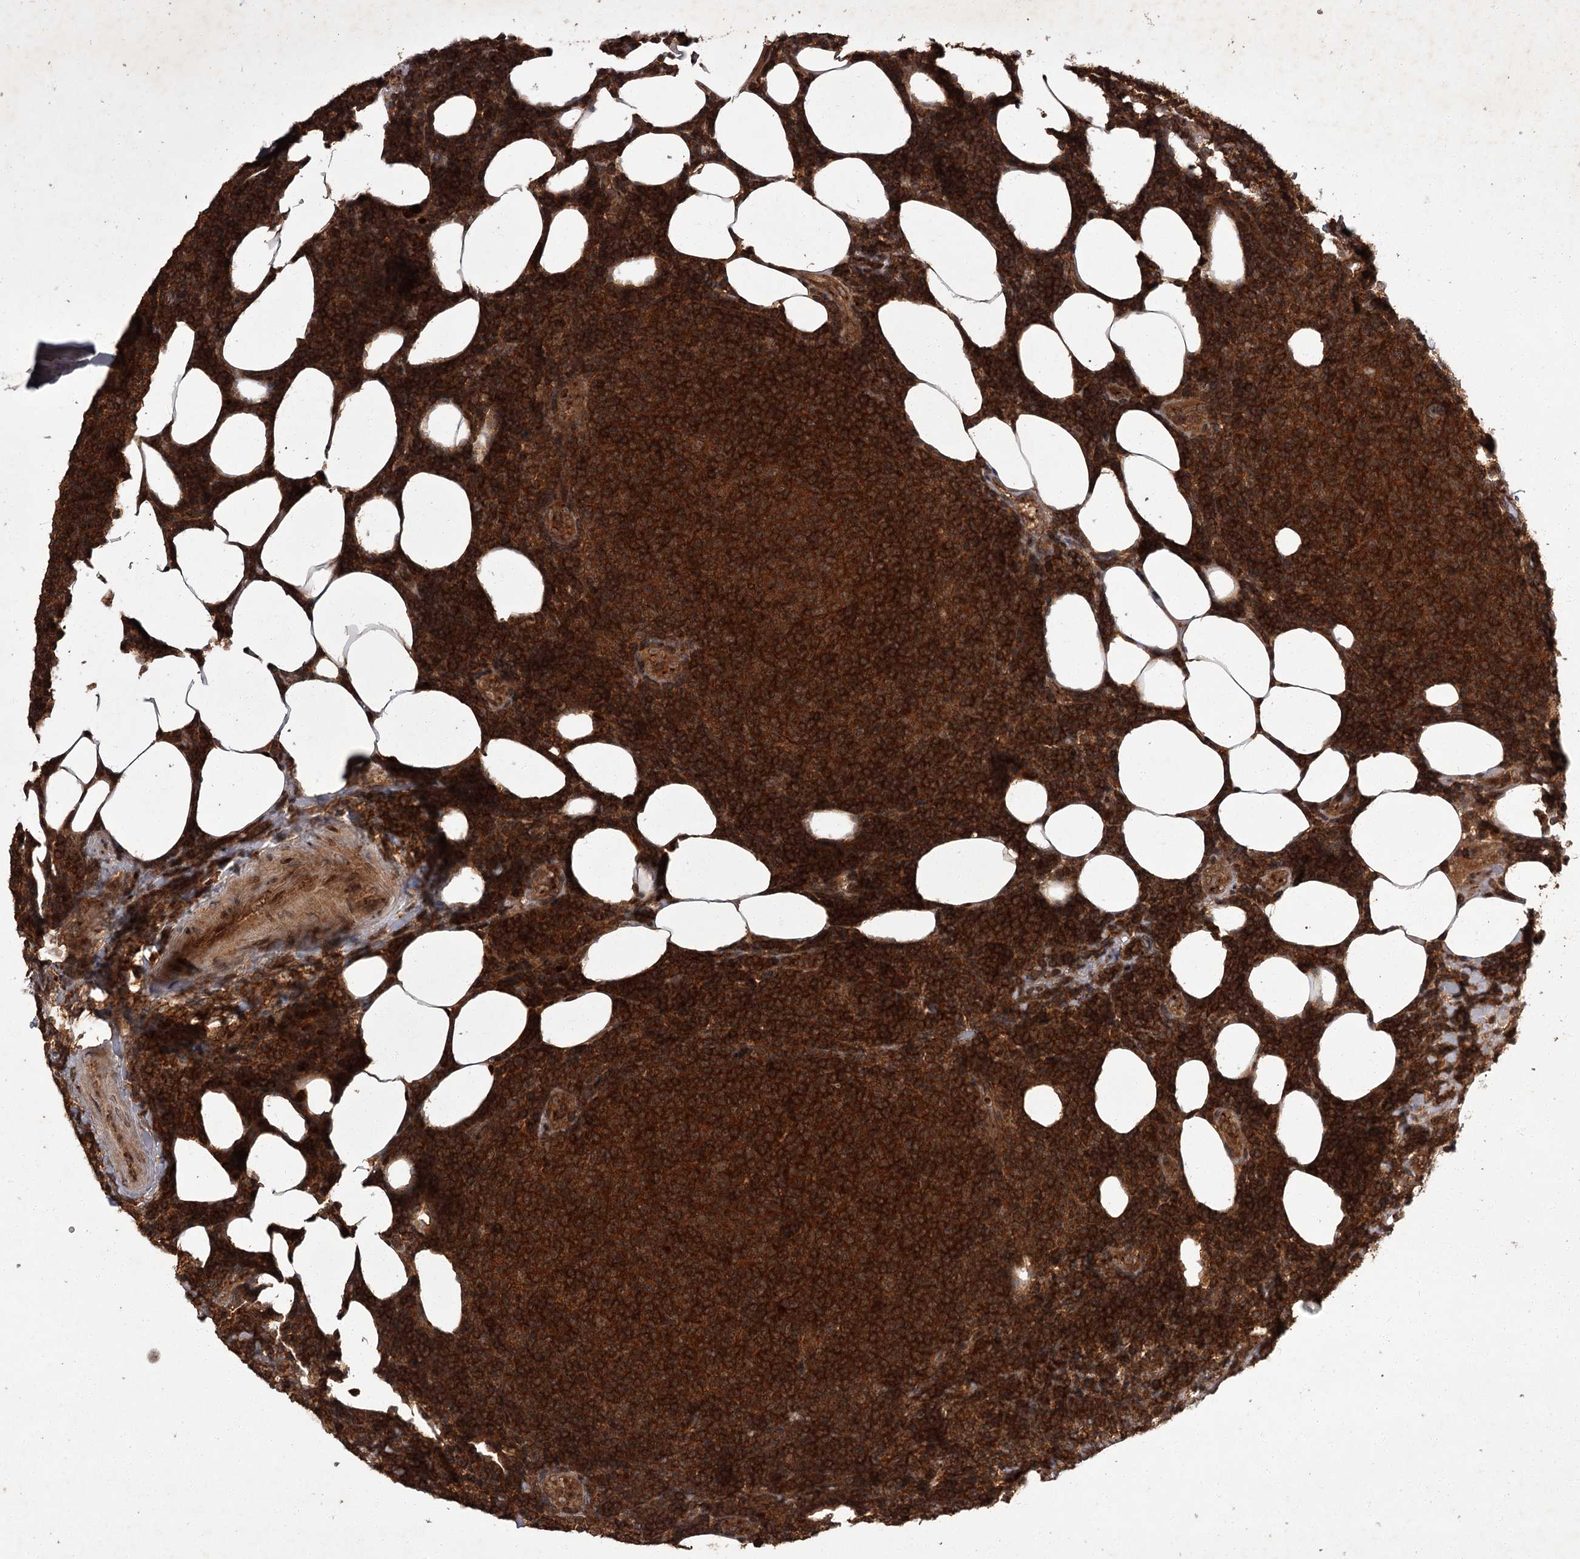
{"staining": {"intensity": "strong", "quantity": ">75%", "location": "cytoplasmic/membranous"}, "tissue": "lymphoma", "cell_type": "Tumor cells", "image_type": "cancer", "snomed": [{"axis": "morphology", "description": "Malignant lymphoma, non-Hodgkin's type, Low grade"}, {"axis": "topography", "description": "Lymph node"}], "caption": "A brown stain labels strong cytoplasmic/membranous positivity of a protein in human malignant lymphoma, non-Hodgkin's type (low-grade) tumor cells.", "gene": "TBC1D23", "patient": {"sex": "male", "age": 66}}